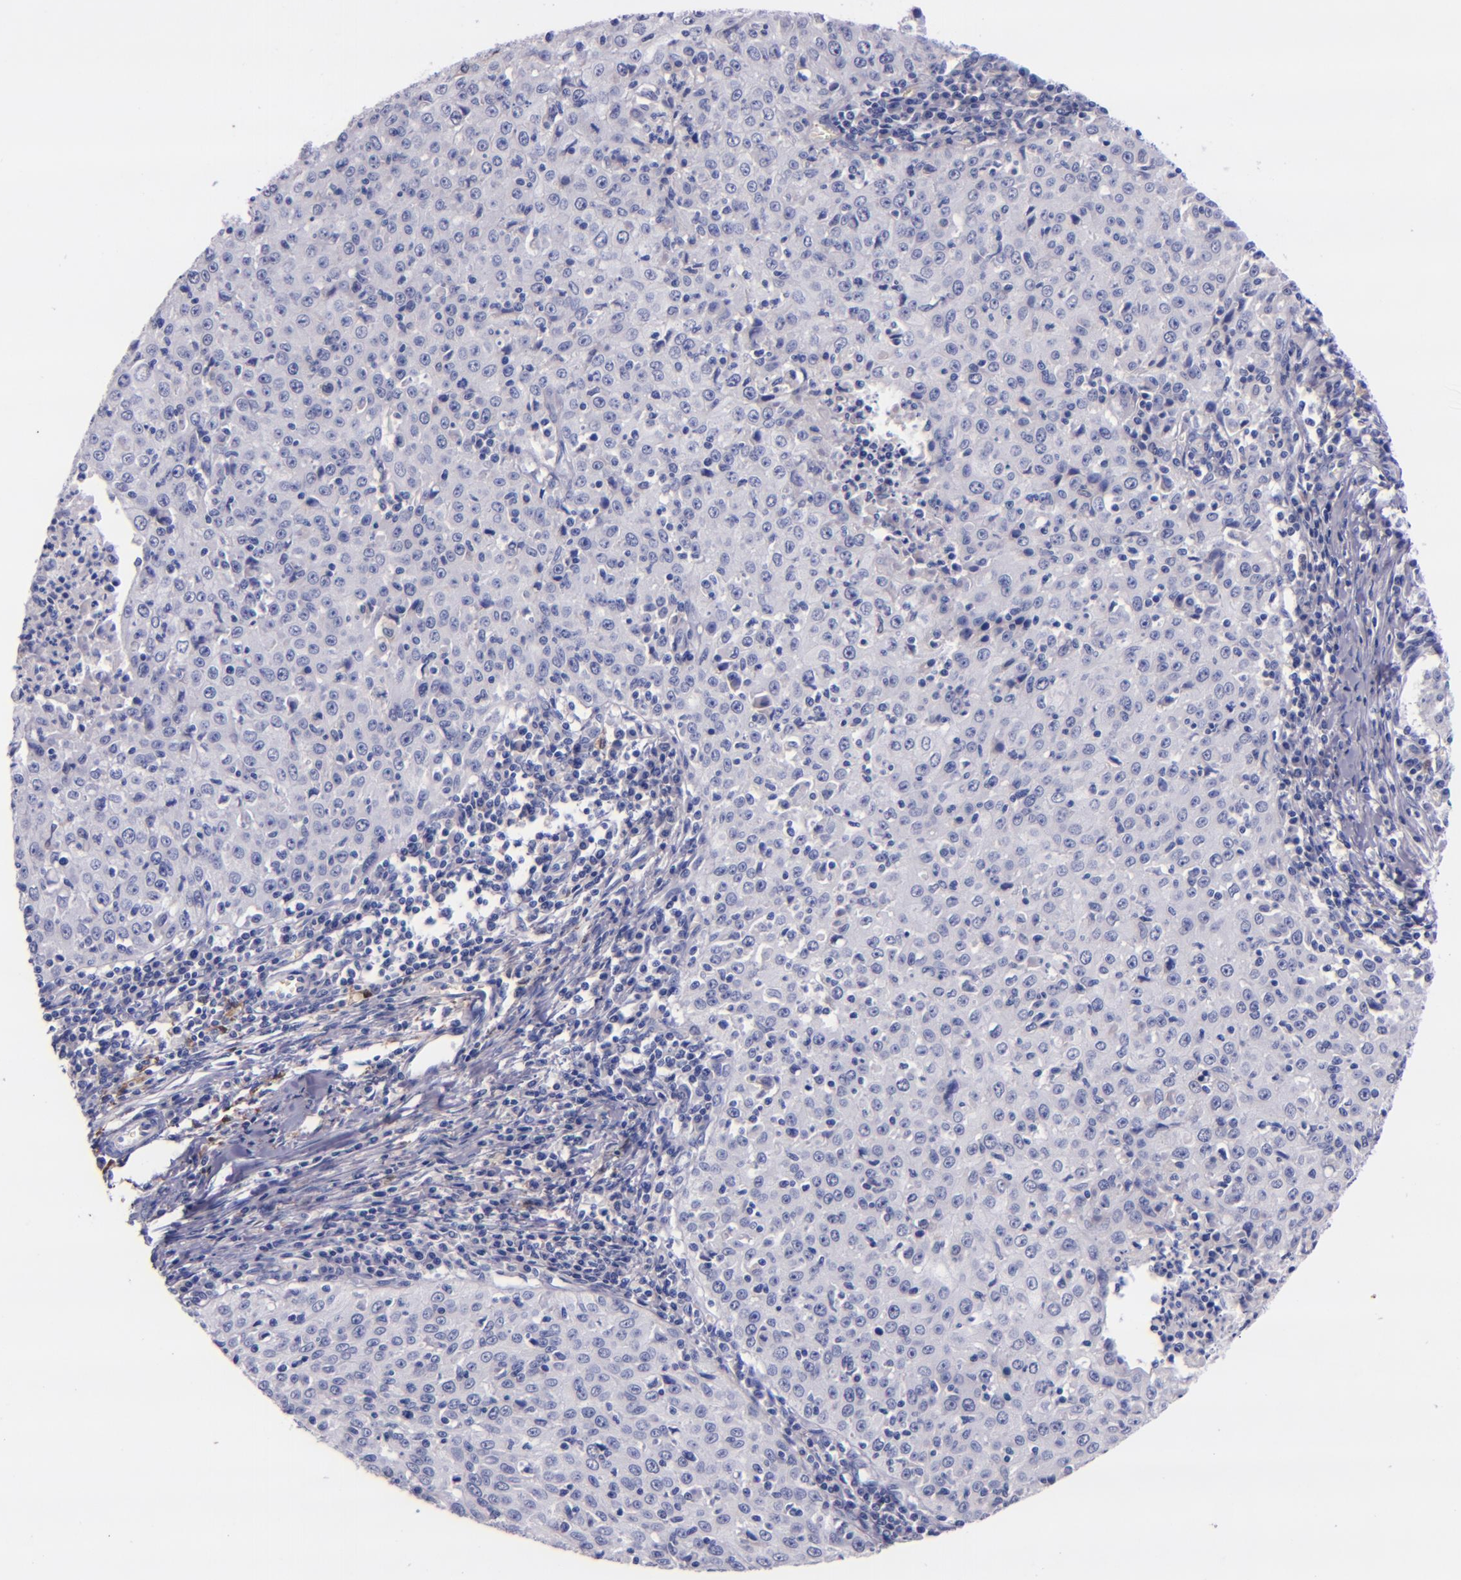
{"staining": {"intensity": "negative", "quantity": "none", "location": "none"}, "tissue": "cervical cancer", "cell_type": "Tumor cells", "image_type": "cancer", "snomed": [{"axis": "morphology", "description": "Squamous cell carcinoma, NOS"}, {"axis": "topography", "description": "Cervix"}], "caption": "This is a histopathology image of IHC staining of cervical cancer (squamous cell carcinoma), which shows no staining in tumor cells.", "gene": "F13A1", "patient": {"sex": "female", "age": 27}}